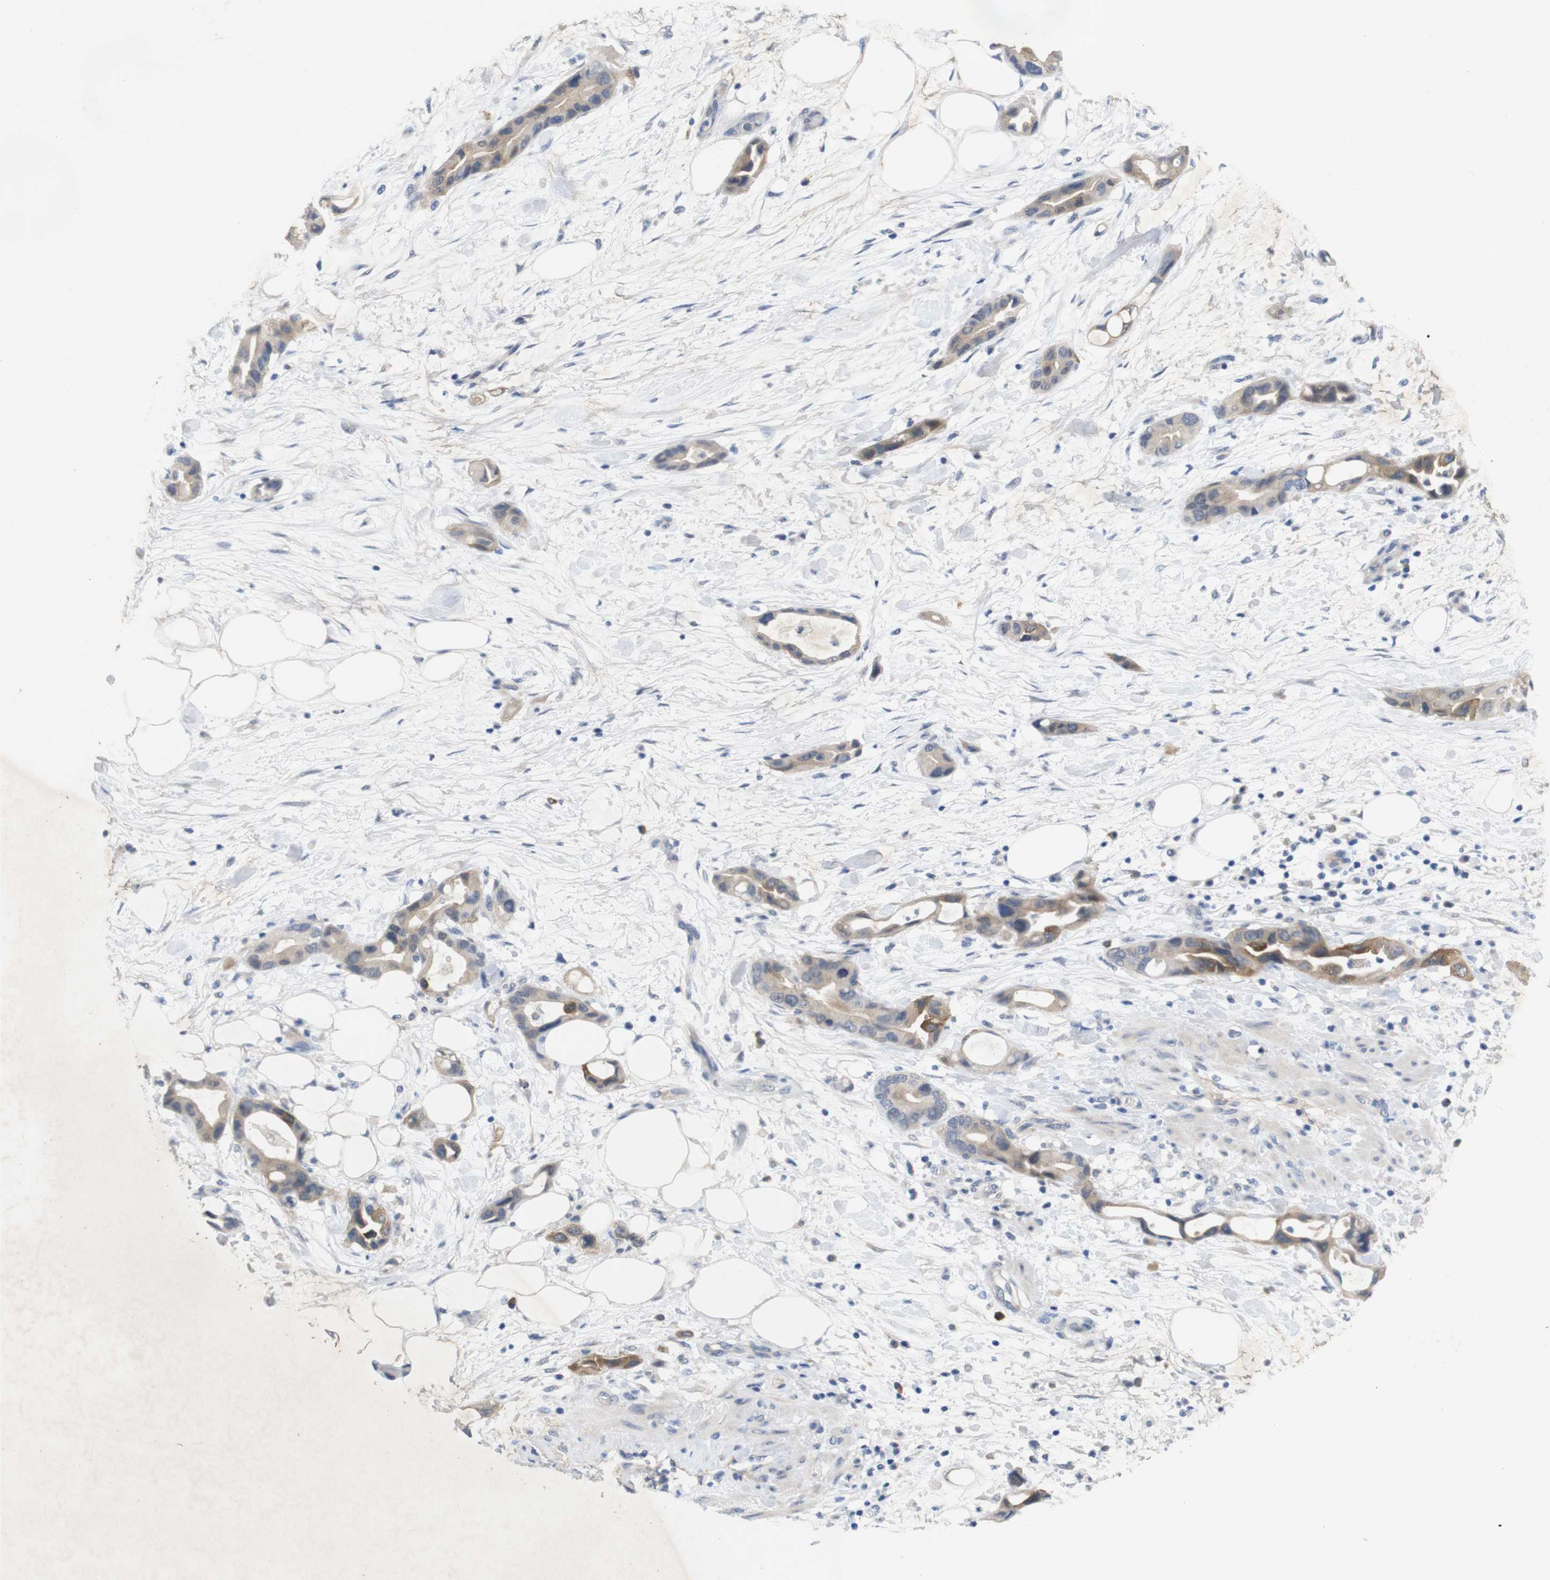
{"staining": {"intensity": "weak", "quantity": ">75%", "location": "cytoplasmic/membranous"}, "tissue": "pancreatic cancer", "cell_type": "Tumor cells", "image_type": "cancer", "snomed": [{"axis": "morphology", "description": "Adenocarcinoma, NOS"}, {"axis": "topography", "description": "Pancreas"}], "caption": "Pancreatic adenocarcinoma was stained to show a protein in brown. There is low levels of weak cytoplasmic/membranous staining in approximately >75% of tumor cells.", "gene": "BCAR3", "patient": {"sex": "female", "age": 57}}